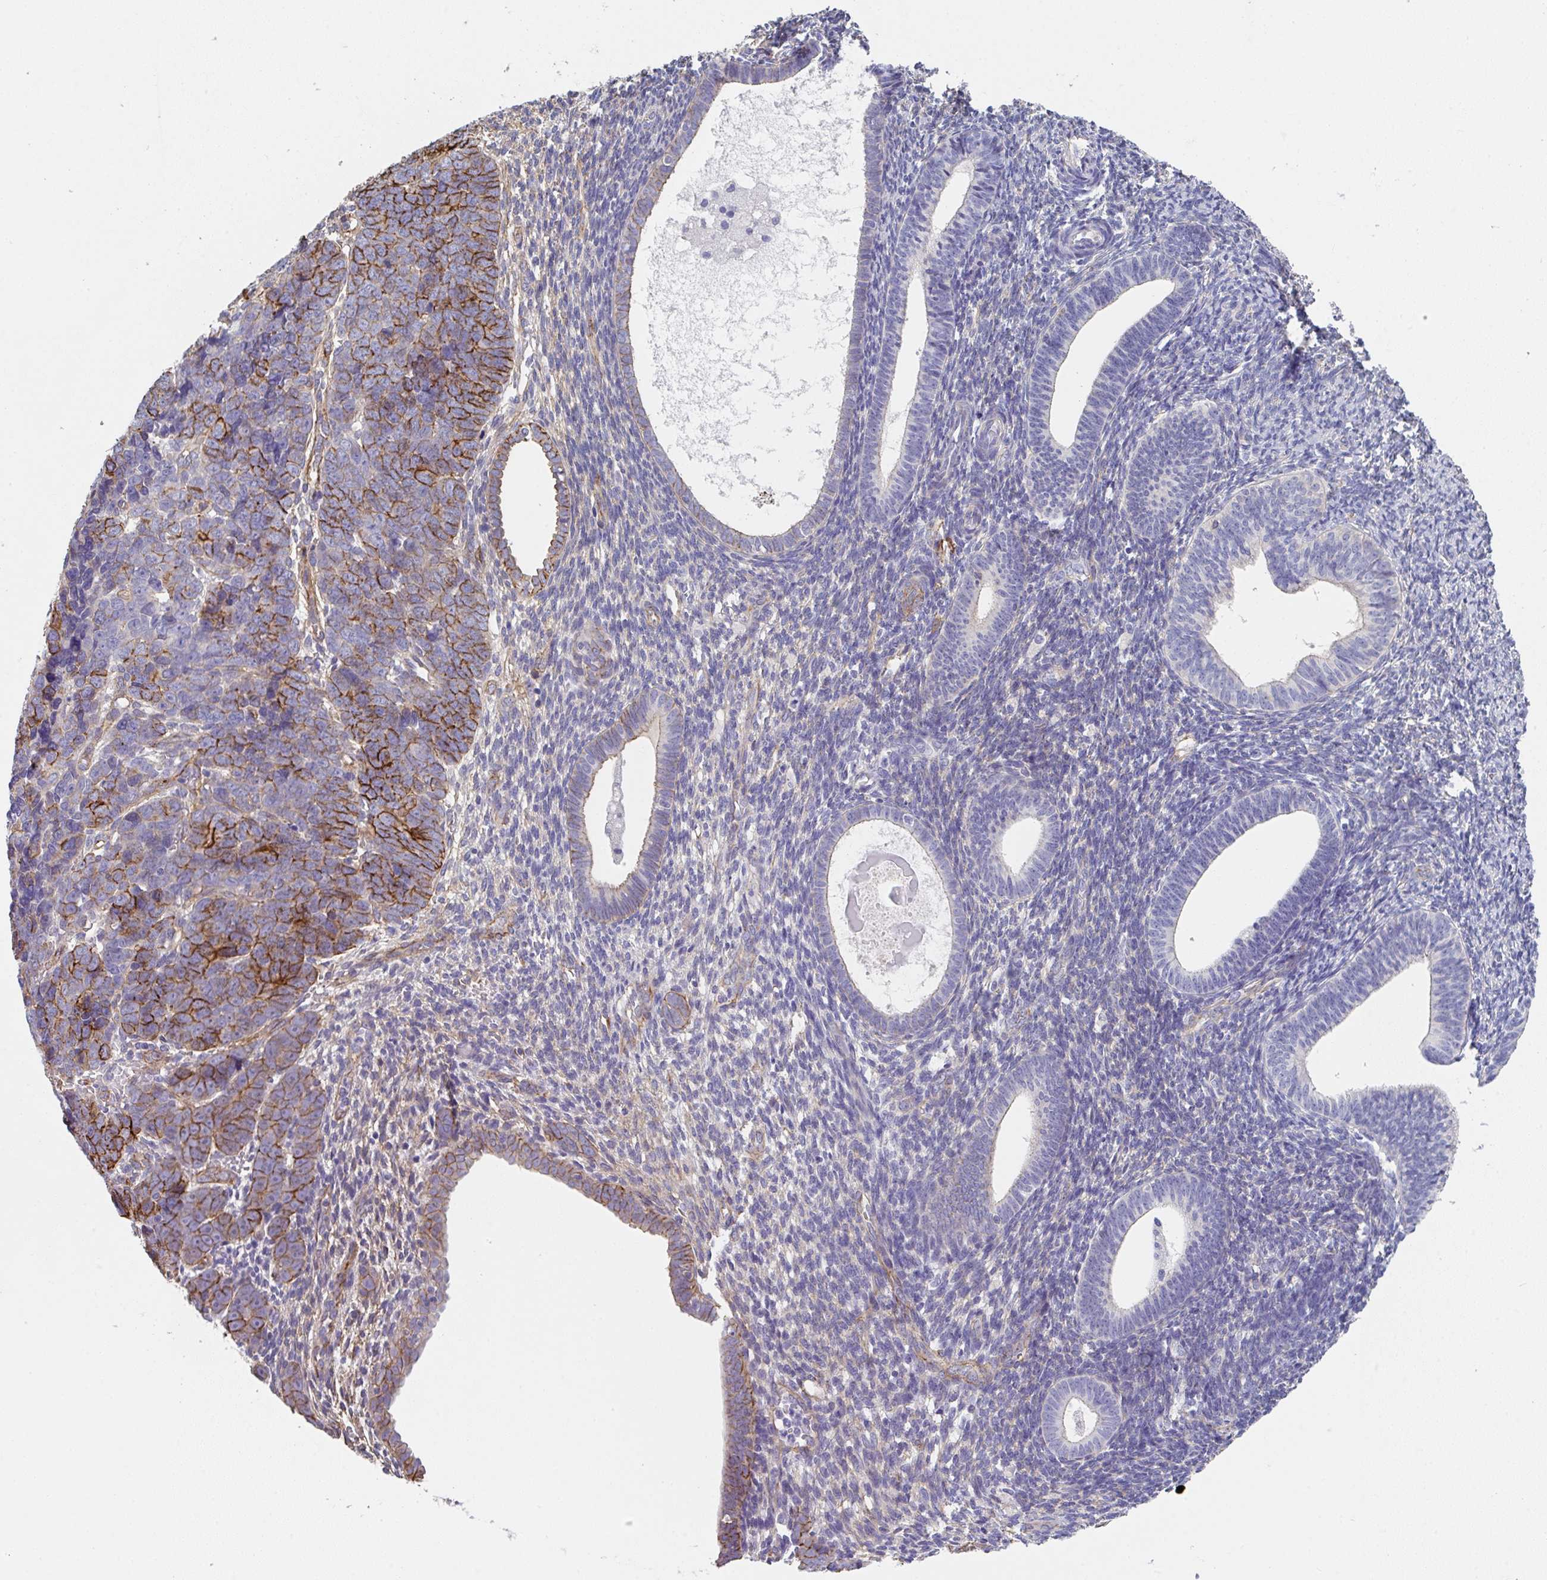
{"staining": {"intensity": "strong", "quantity": "25%-75%", "location": "cytoplasmic/membranous"}, "tissue": "endometrial cancer", "cell_type": "Tumor cells", "image_type": "cancer", "snomed": [{"axis": "morphology", "description": "Adenocarcinoma, NOS"}, {"axis": "topography", "description": "Endometrium"}], "caption": "Protein staining of adenocarcinoma (endometrial) tissue demonstrates strong cytoplasmic/membranous expression in approximately 25%-75% of tumor cells. The staining is performed using DAB brown chromogen to label protein expression. The nuclei are counter-stained blue using hematoxylin.", "gene": "DBN1", "patient": {"sex": "female", "age": 82}}